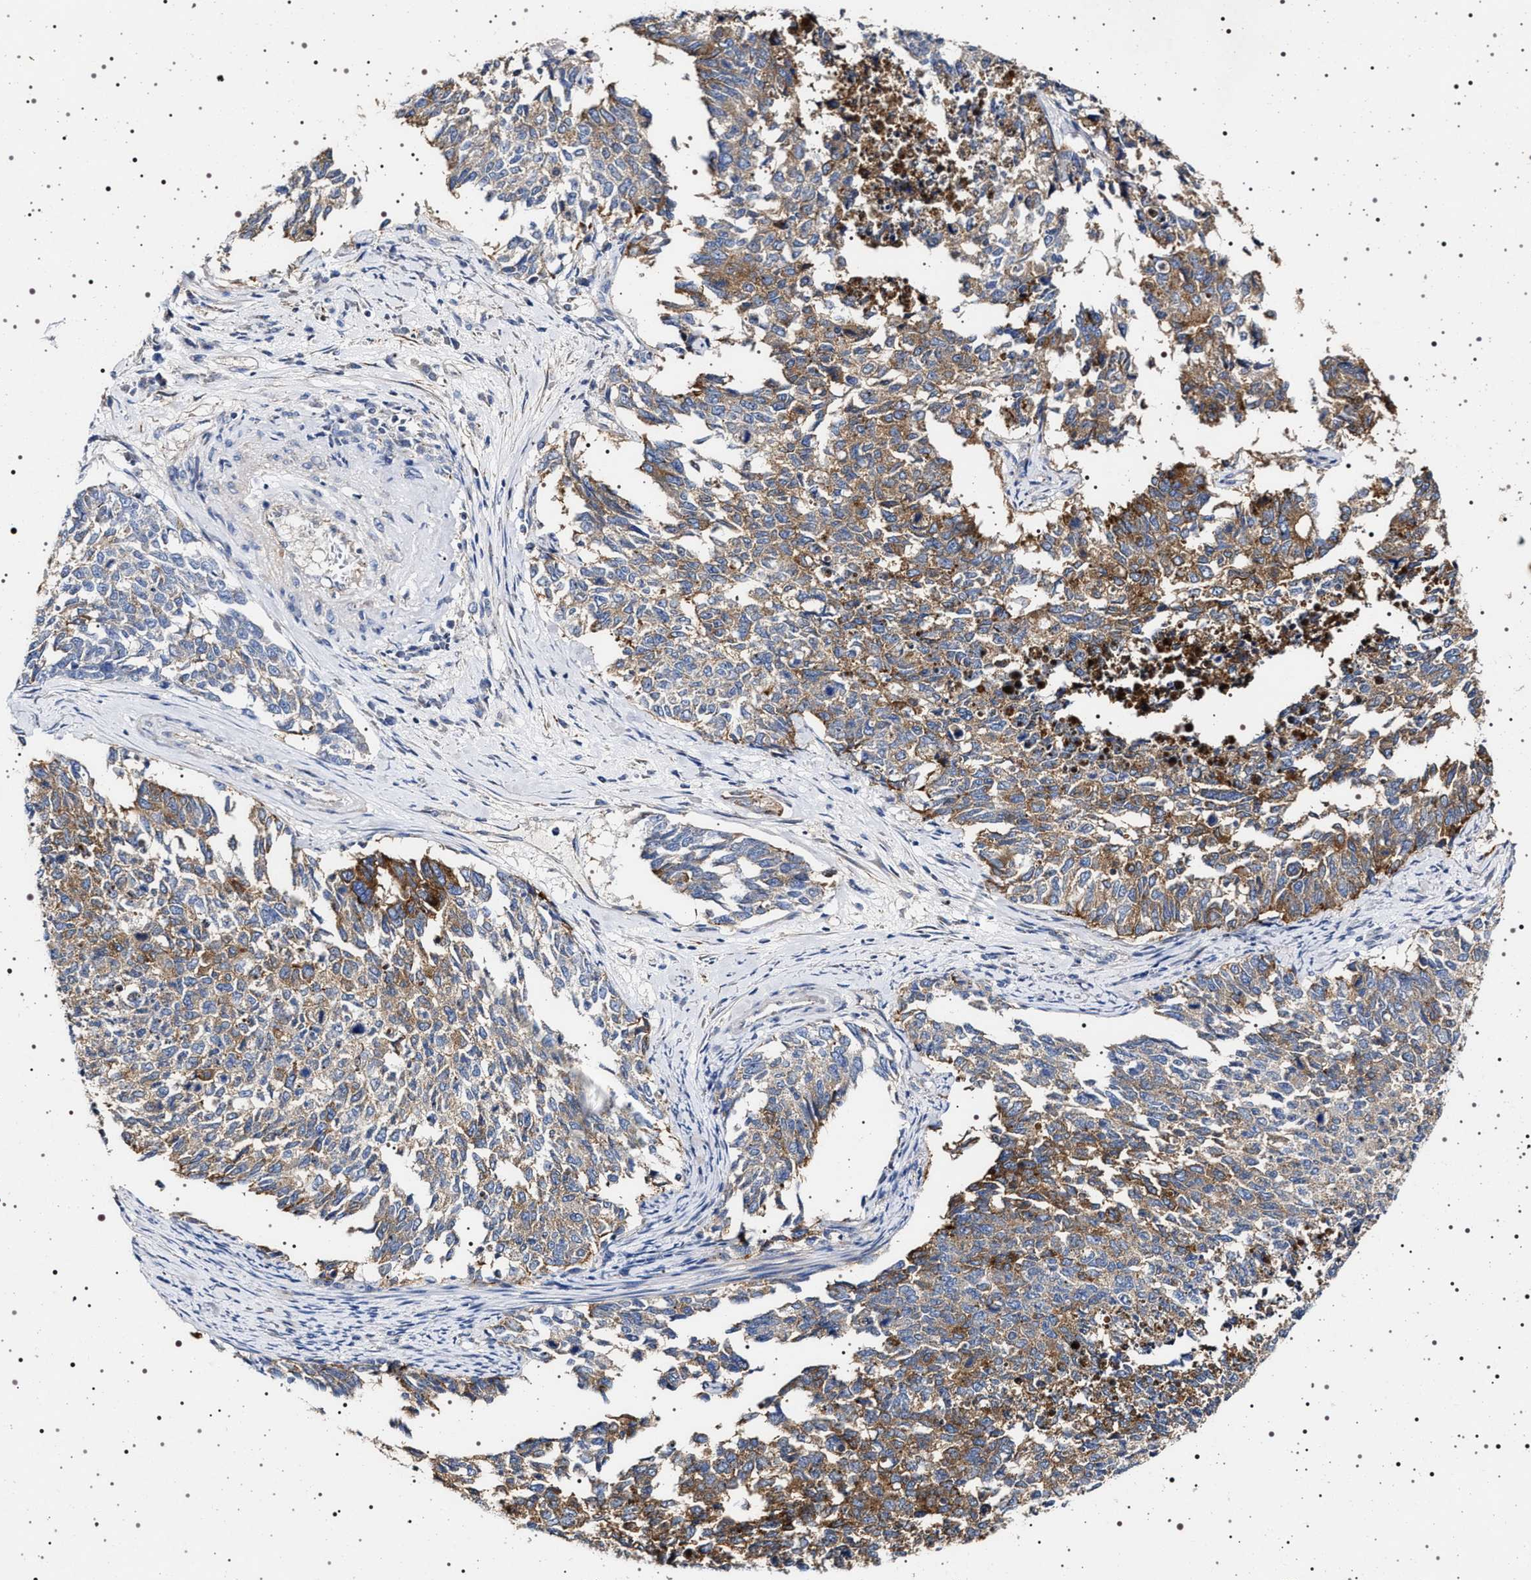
{"staining": {"intensity": "moderate", "quantity": ">75%", "location": "cytoplasmic/membranous"}, "tissue": "cervical cancer", "cell_type": "Tumor cells", "image_type": "cancer", "snomed": [{"axis": "morphology", "description": "Squamous cell carcinoma, NOS"}, {"axis": "topography", "description": "Cervix"}], "caption": "Immunohistochemistry (IHC) staining of squamous cell carcinoma (cervical), which shows medium levels of moderate cytoplasmic/membranous staining in about >75% of tumor cells indicating moderate cytoplasmic/membranous protein staining. The staining was performed using DAB (3,3'-diaminobenzidine) (brown) for protein detection and nuclei were counterstained in hematoxylin (blue).", "gene": "NAALADL2", "patient": {"sex": "female", "age": 63}}